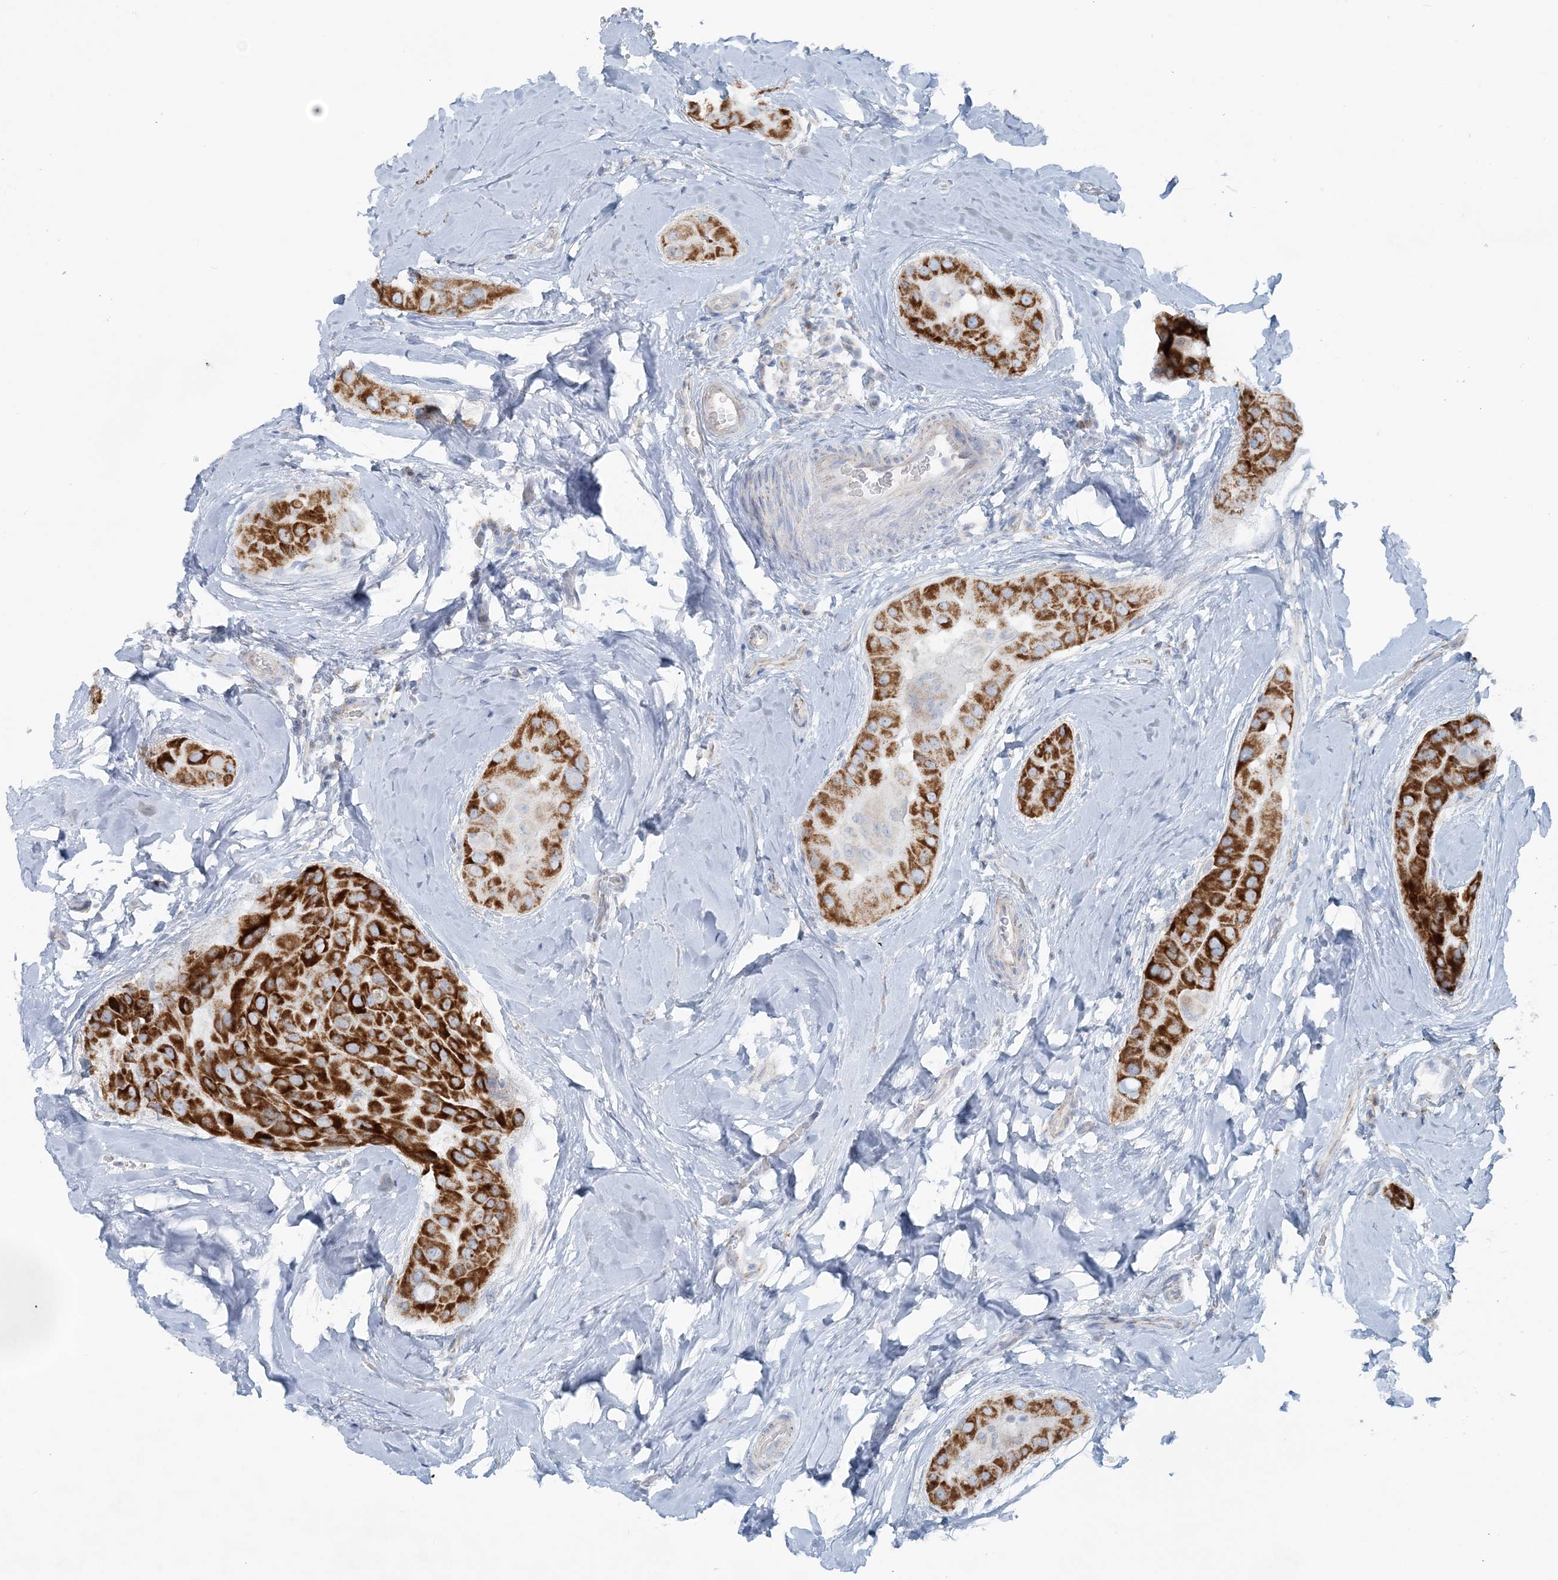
{"staining": {"intensity": "strong", "quantity": ">75%", "location": "cytoplasmic/membranous"}, "tissue": "thyroid cancer", "cell_type": "Tumor cells", "image_type": "cancer", "snomed": [{"axis": "morphology", "description": "Papillary adenocarcinoma, NOS"}, {"axis": "topography", "description": "Thyroid gland"}], "caption": "DAB (3,3'-diaminobenzidine) immunohistochemical staining of human thyroid papillary adenocarcinoma shows strong cytoplasmic/membranous protein expression in approximately >75% of tumor cells.", "gene": "PCCB", "patient": {"sex": "male", "age": 33}}